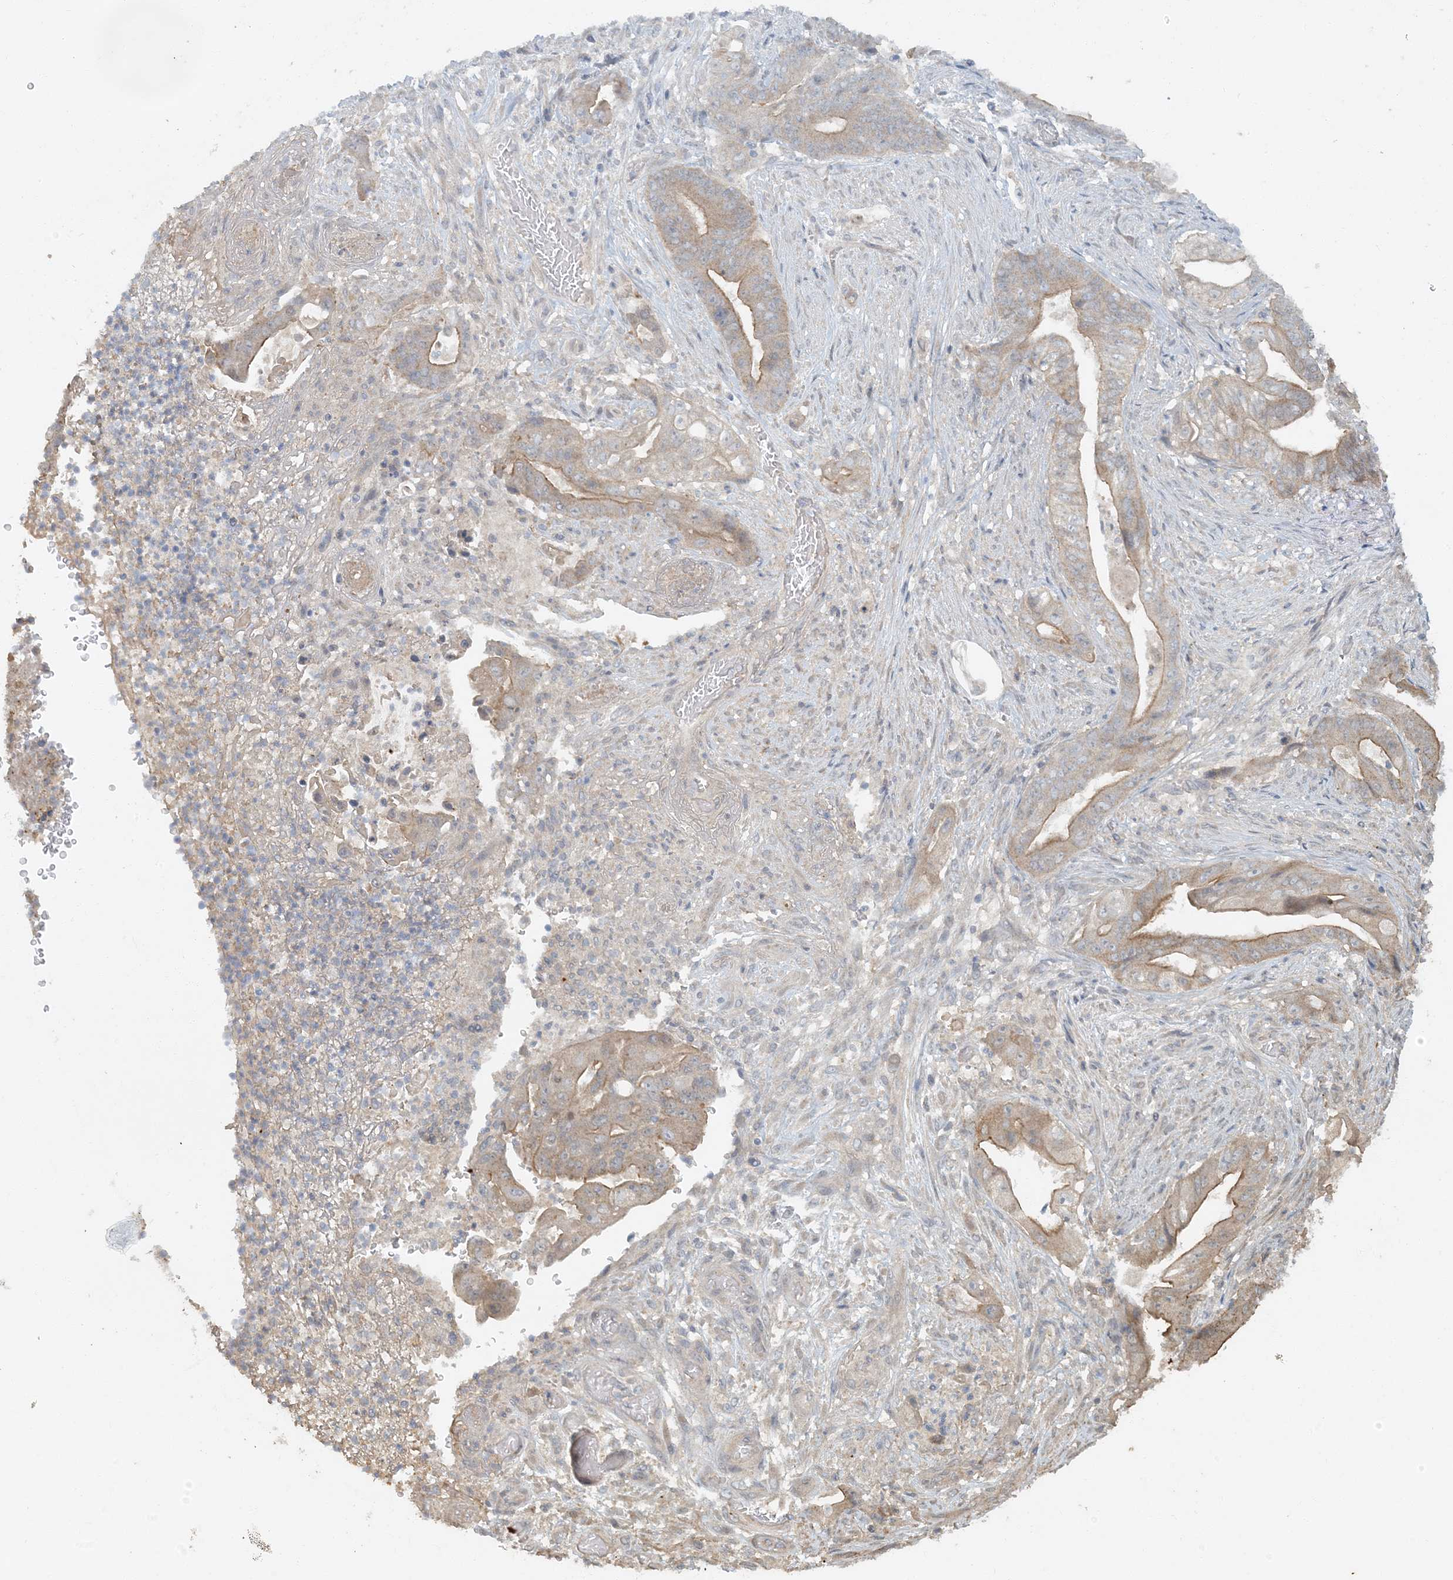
{"staining": {"intensity": "moderate", "quantity": ">75%", "location": "cytoplasmic/membranous"}, "tissue": "stomach cancer", "cell_type": "Tumor cells", "image_type": "cancer", "snomed": [{"axis": "morphology", "description": "Adenocarcinoma, NOS"}, {"axis": "topography", "description": "Stomach"}], "caption": "About >75% of tumor cells in stomach cancer display moderate cytoplasmic/membranous protein staining as visualized by brown immunohistochemical staining.", "gene": "AK9", "patient": {"sex": "female", "age": 73}}